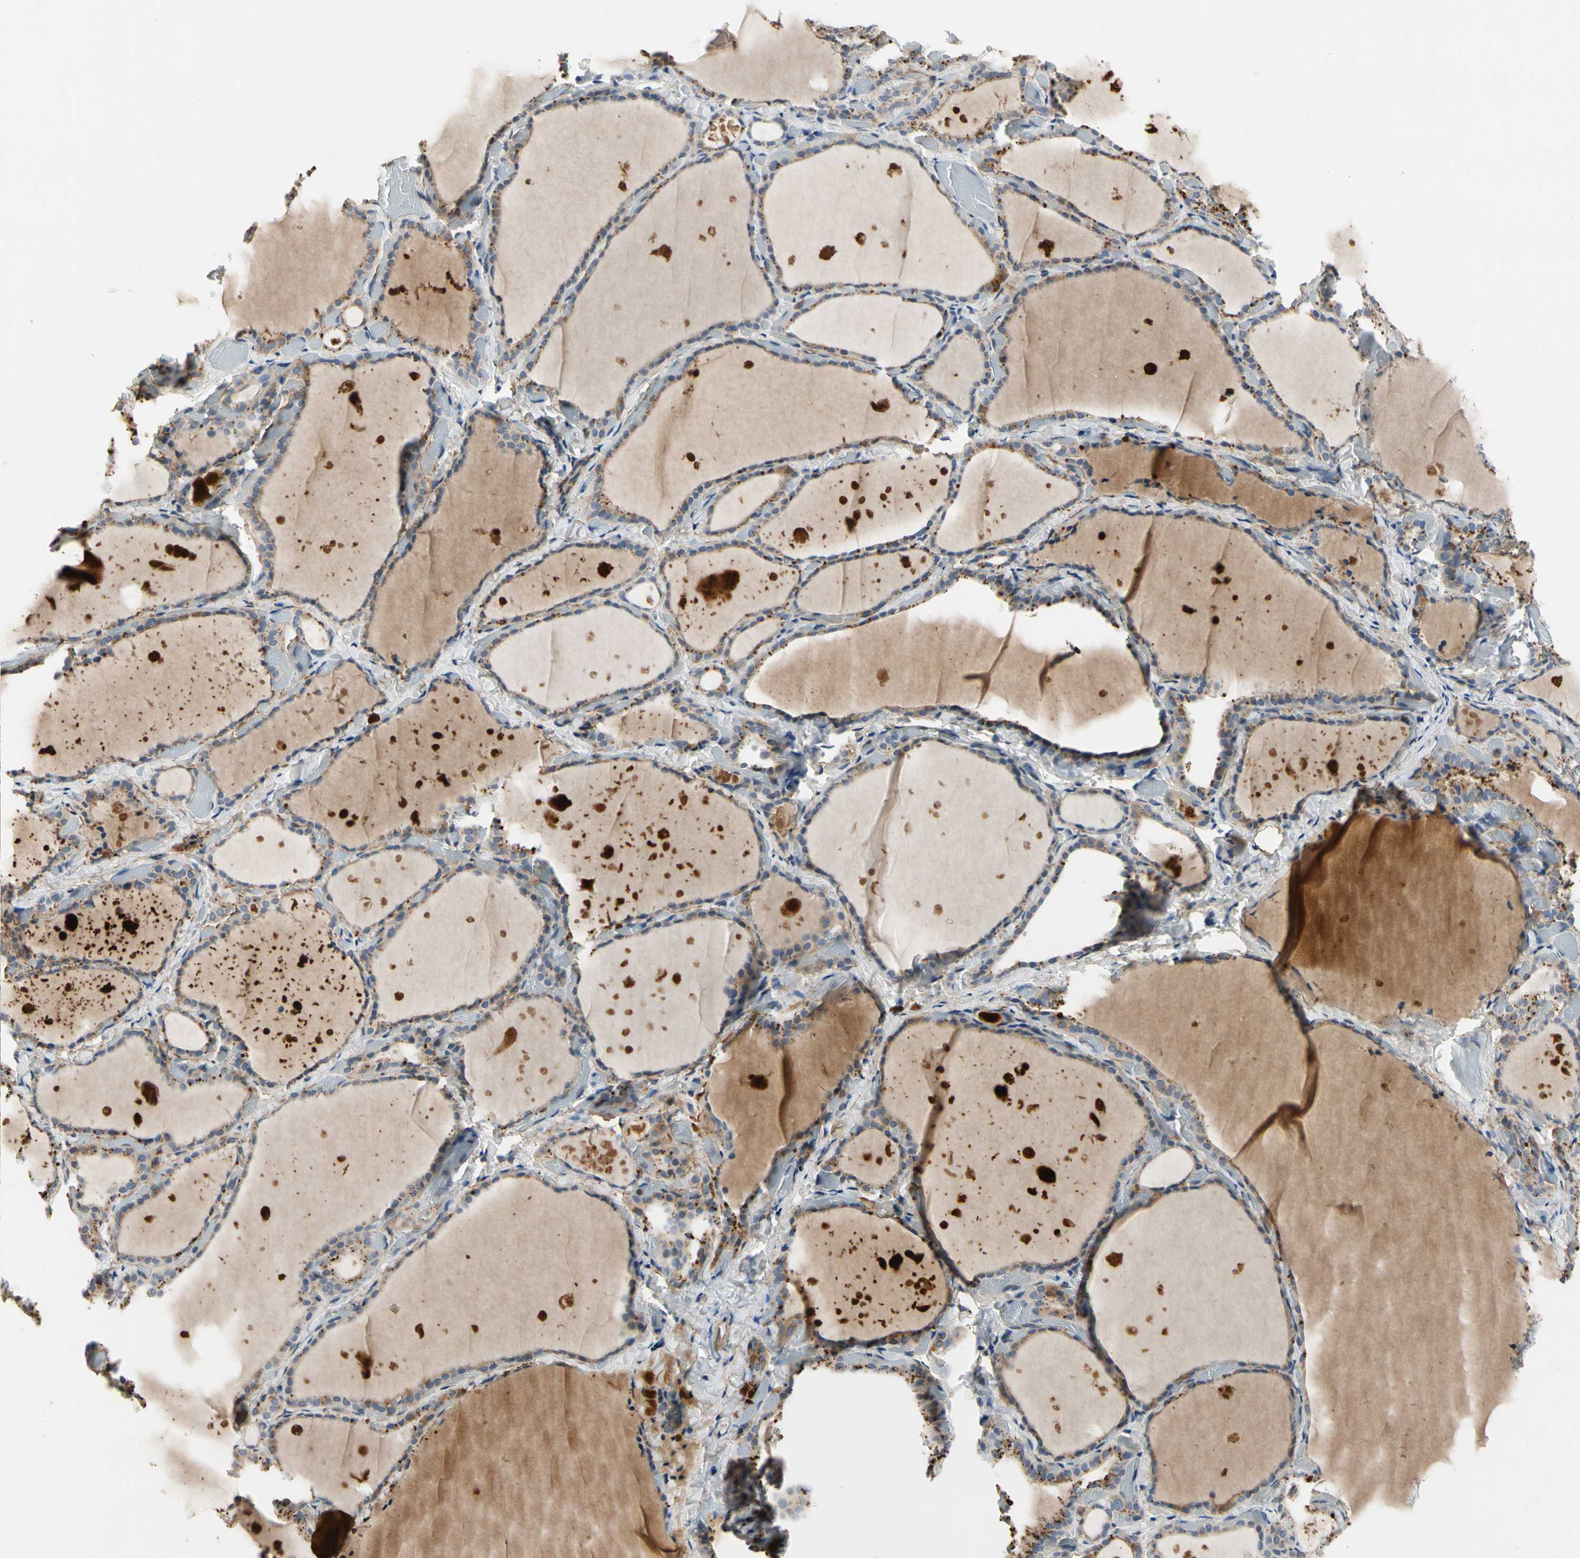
{"staining": {"intensity": "moderate", "quantity": "25%-75%", "location": "cytoplasmic/membranous"}, "tissue": "thyroid gland", "cell_type": "Glandular cells", "image_type": "normal", "snomed": [{"axis": "morphology", "description": "Normal tissue, NOS"}, {"axis": "topography", "description": "Thyroid gland"}], "caption": "Glandular cells reveal medium levels of moderate cytoplasmic/membranous staining in about 25%-75% of cells in unremarkable thyroid gland.", "gene": "CRTAC1", "patient": {"sex": "female", "age": 44}}